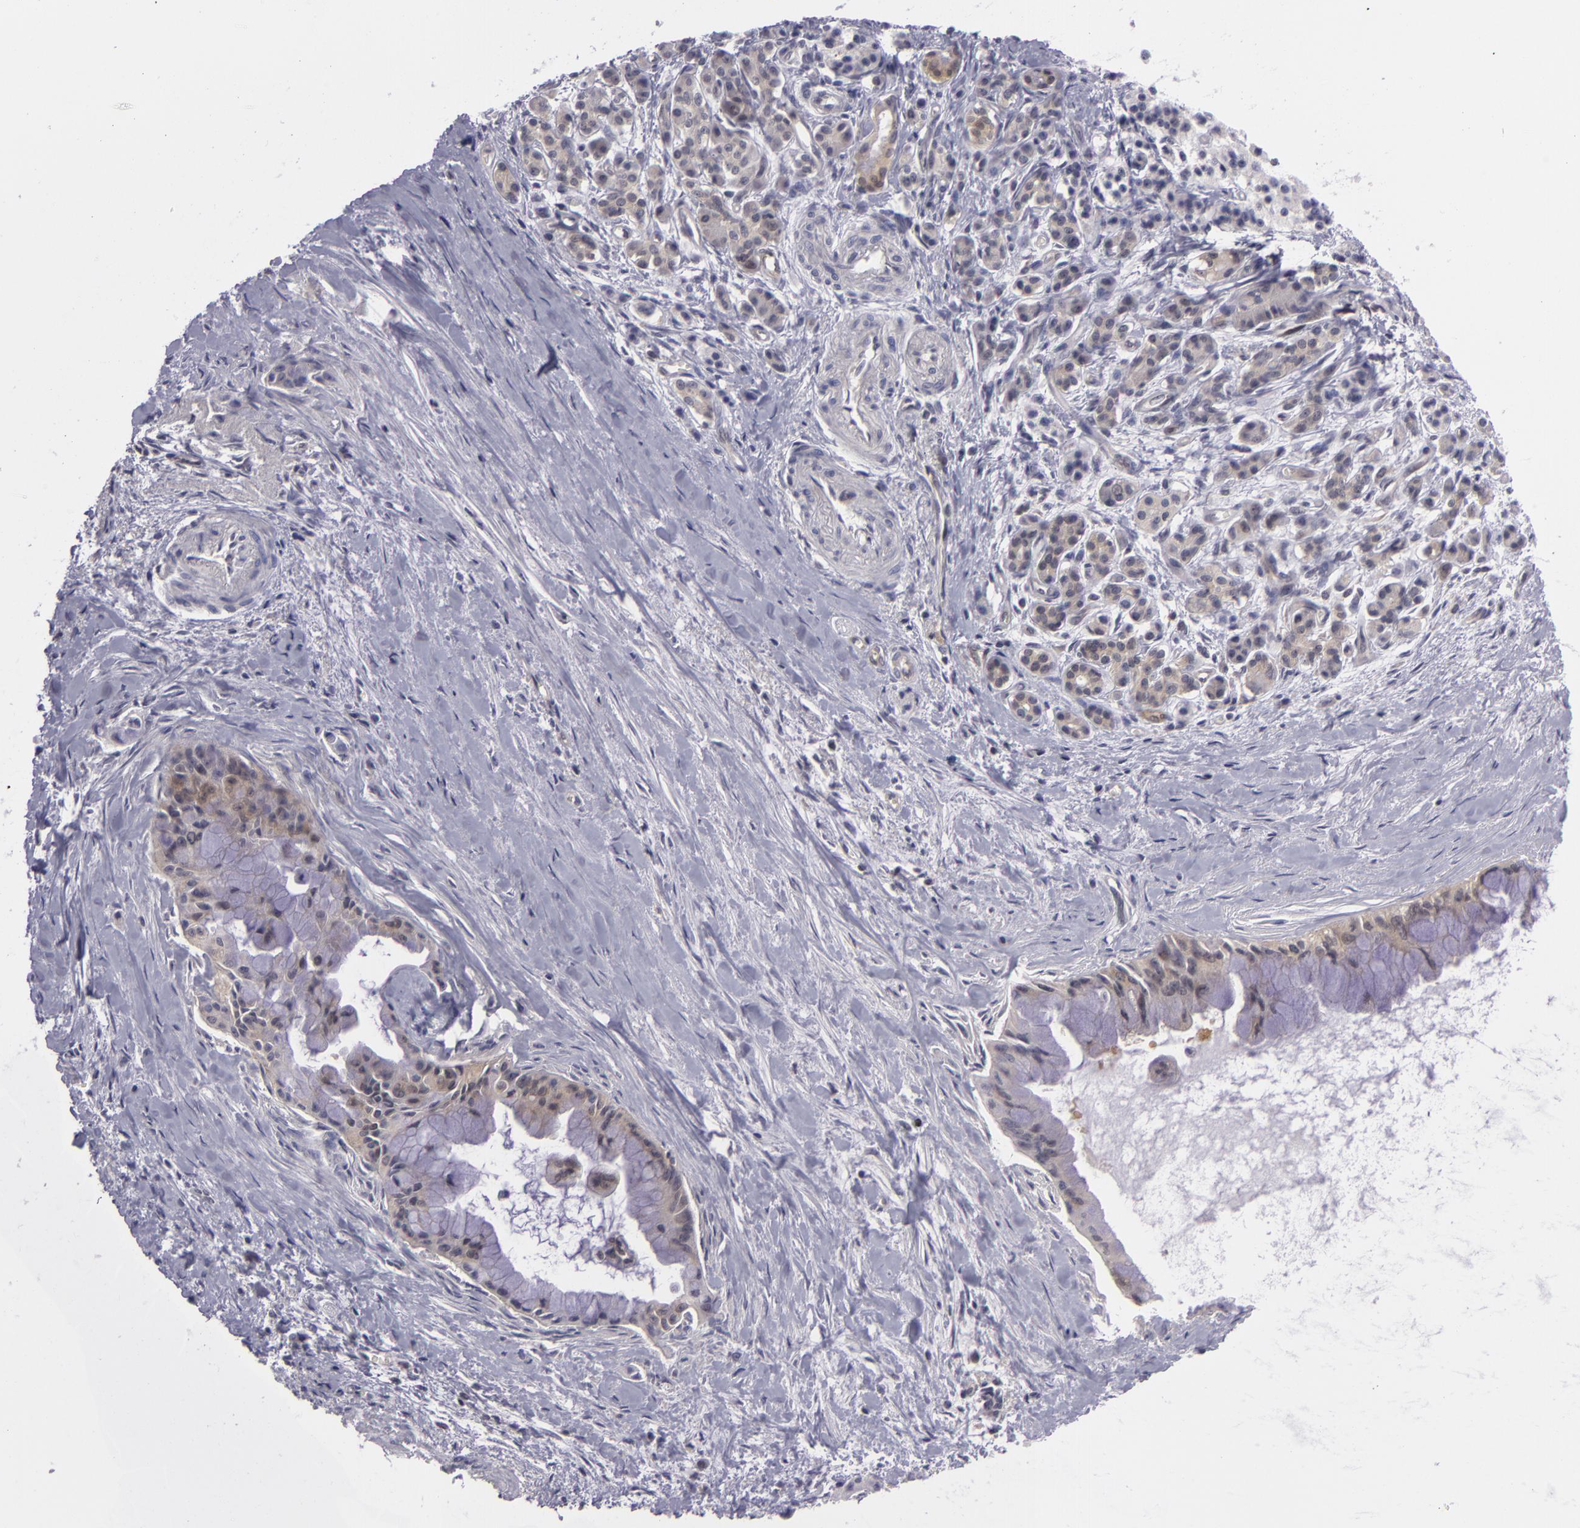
{"staining": {"intensity": "weak", "quantity": "25%-75%", "location": "cytoplasmic/membranous"}, "tissue": "pancreatic cancer", "cell_type": "Tumor cells", "image_type": "cancer", "snomed": [{"axis": "morphology", "description": "Adenocarcinoma, NOS"}, {"axis": "topography", "description": "Pancreas"}], "caption": "Protein staining exhibits weak cytoplasmic/membranous expression in about 25%-75% of tumor cells in pancreatic cancer (adenocarcinoma). (Brightfield microscopy of DAB IHC at high magnification).", "gene": "BCL10", "patient": {"sex": "male", "age": 59}}